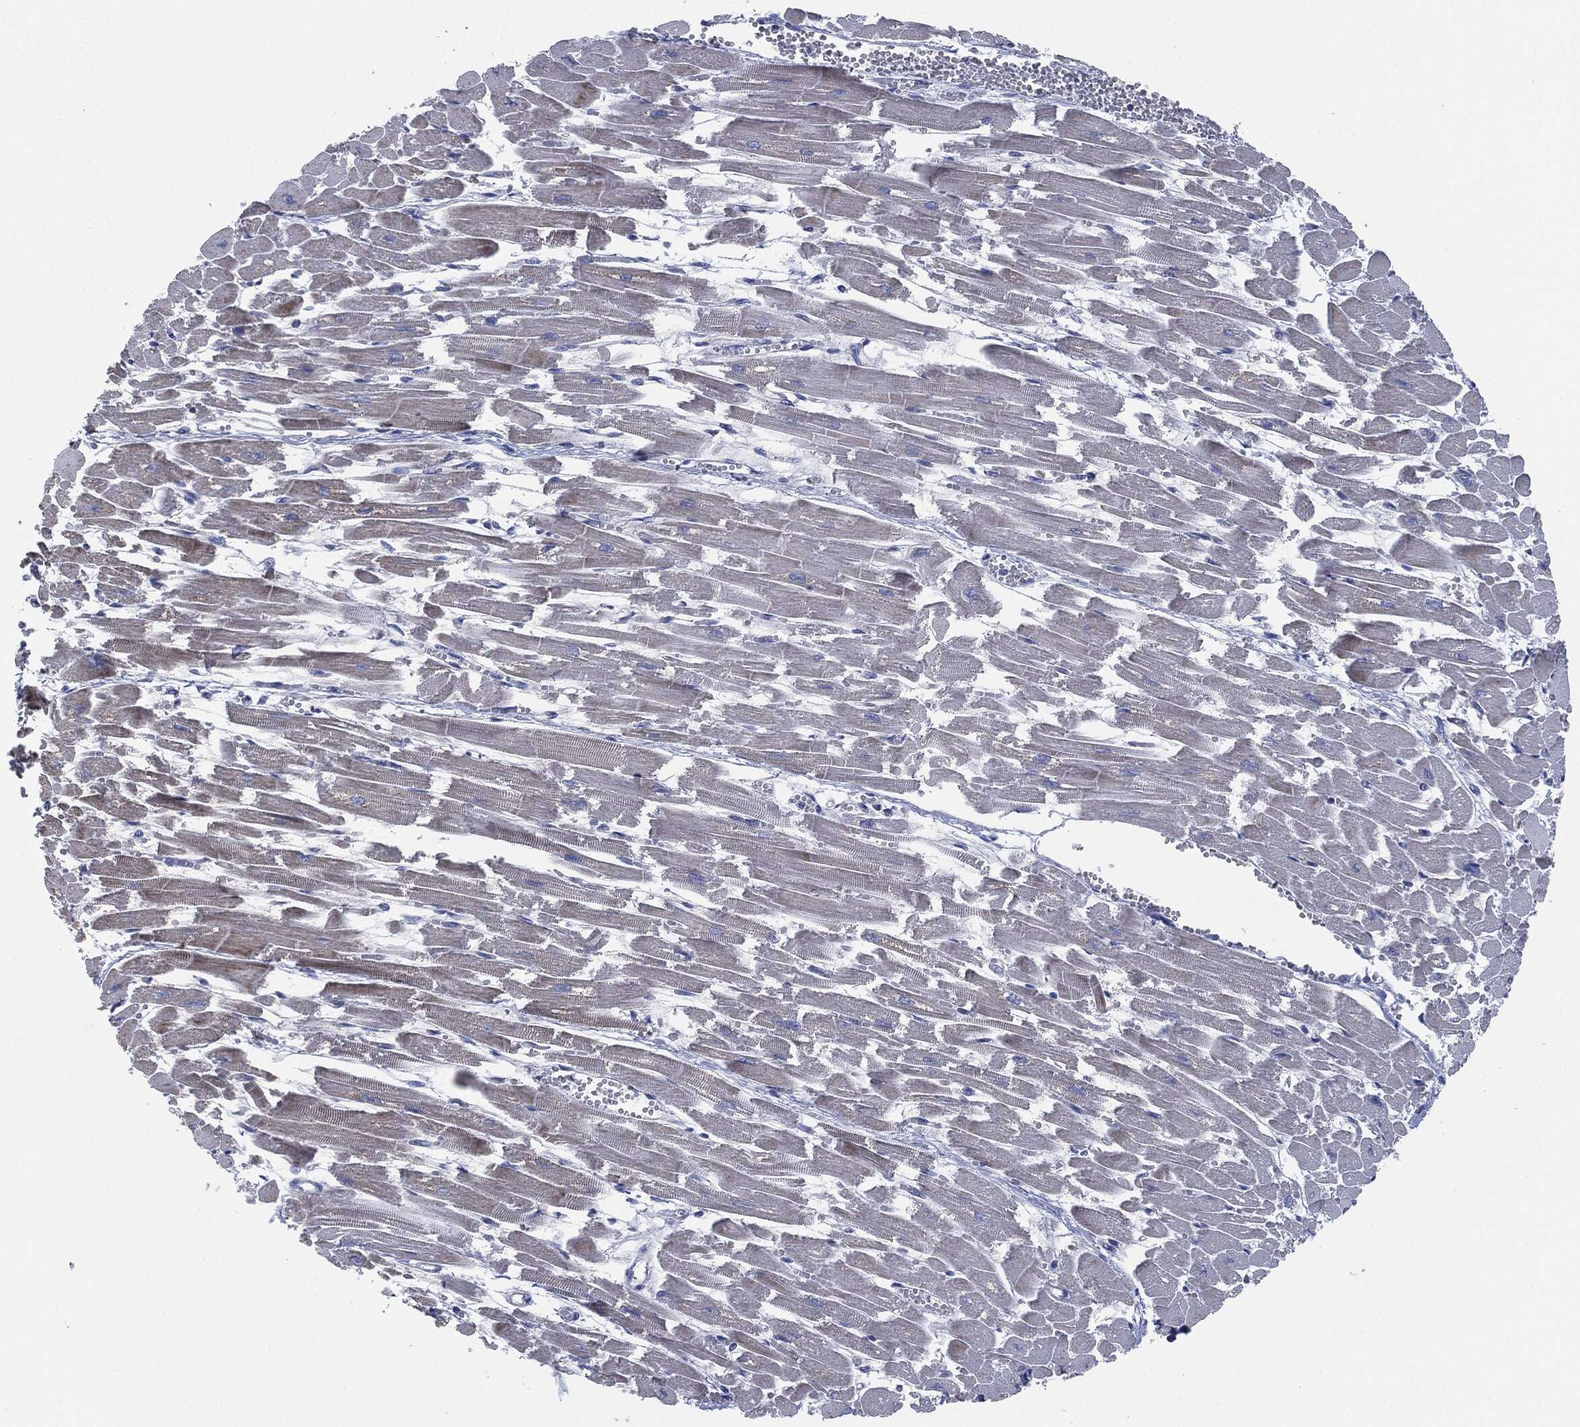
{"staining": {"intensity": "weak", "quantity": "25%-75%", "location": "cytoplasmic/membranous"}, "tissue": "heart muscle", "cell_type": "Cardiomyocytes", "image_type": "normal", "snomed": [{"axis": "morphology", "description": "Normal tissue, NOS"}, {"axis": "topography", "description": "Heart"}], "caption": "Human heart muscle stained for a protein (brown) reveals weak cytoplasmic/membranous positive positivity in about 25%-75% of cardiomyocytes.", "gene": "SHROOM2", "patient": {"sex": "female", "age": 52}}